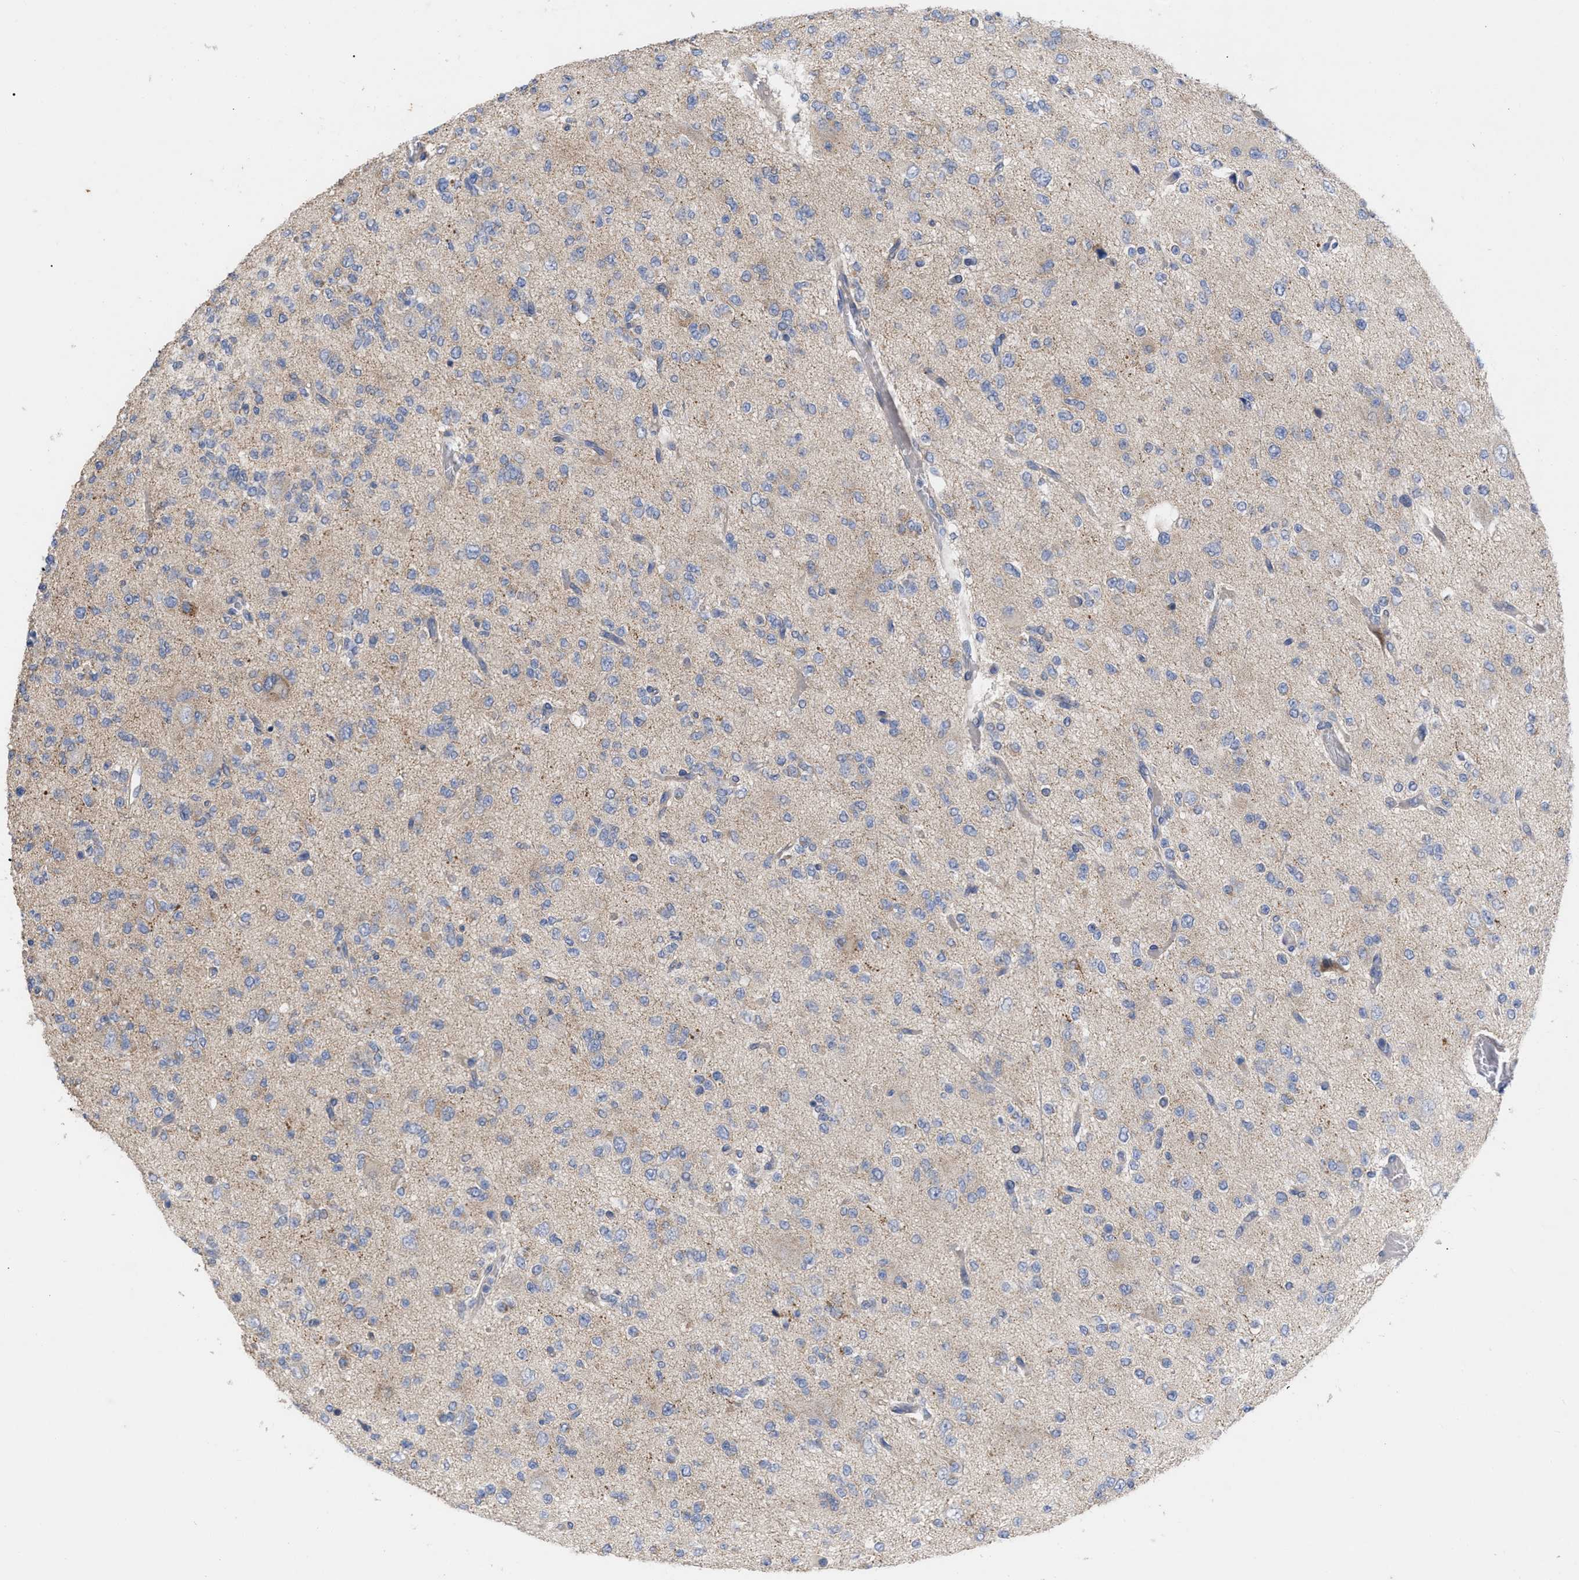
{"staining": {"intensity": "weak", "quantity": "25%-75%", "location": "cytoplasmic/membranous"}, "tissue": "glioma", "cell_type": "Tumor cells", "image_type": "cancer", "snomed": [{"axis": "morphology", "description": "Glioma, malignant, Low grade"}, {"axis": "topography", "description": "Brain"}], "caption": "A micrograph of glioma stained for a protein demonstrates weak cytoplasmic/membranous brown staining in tumor cells.", "gene": "VIP", "patient": {"sex": "male", "age": 38}}